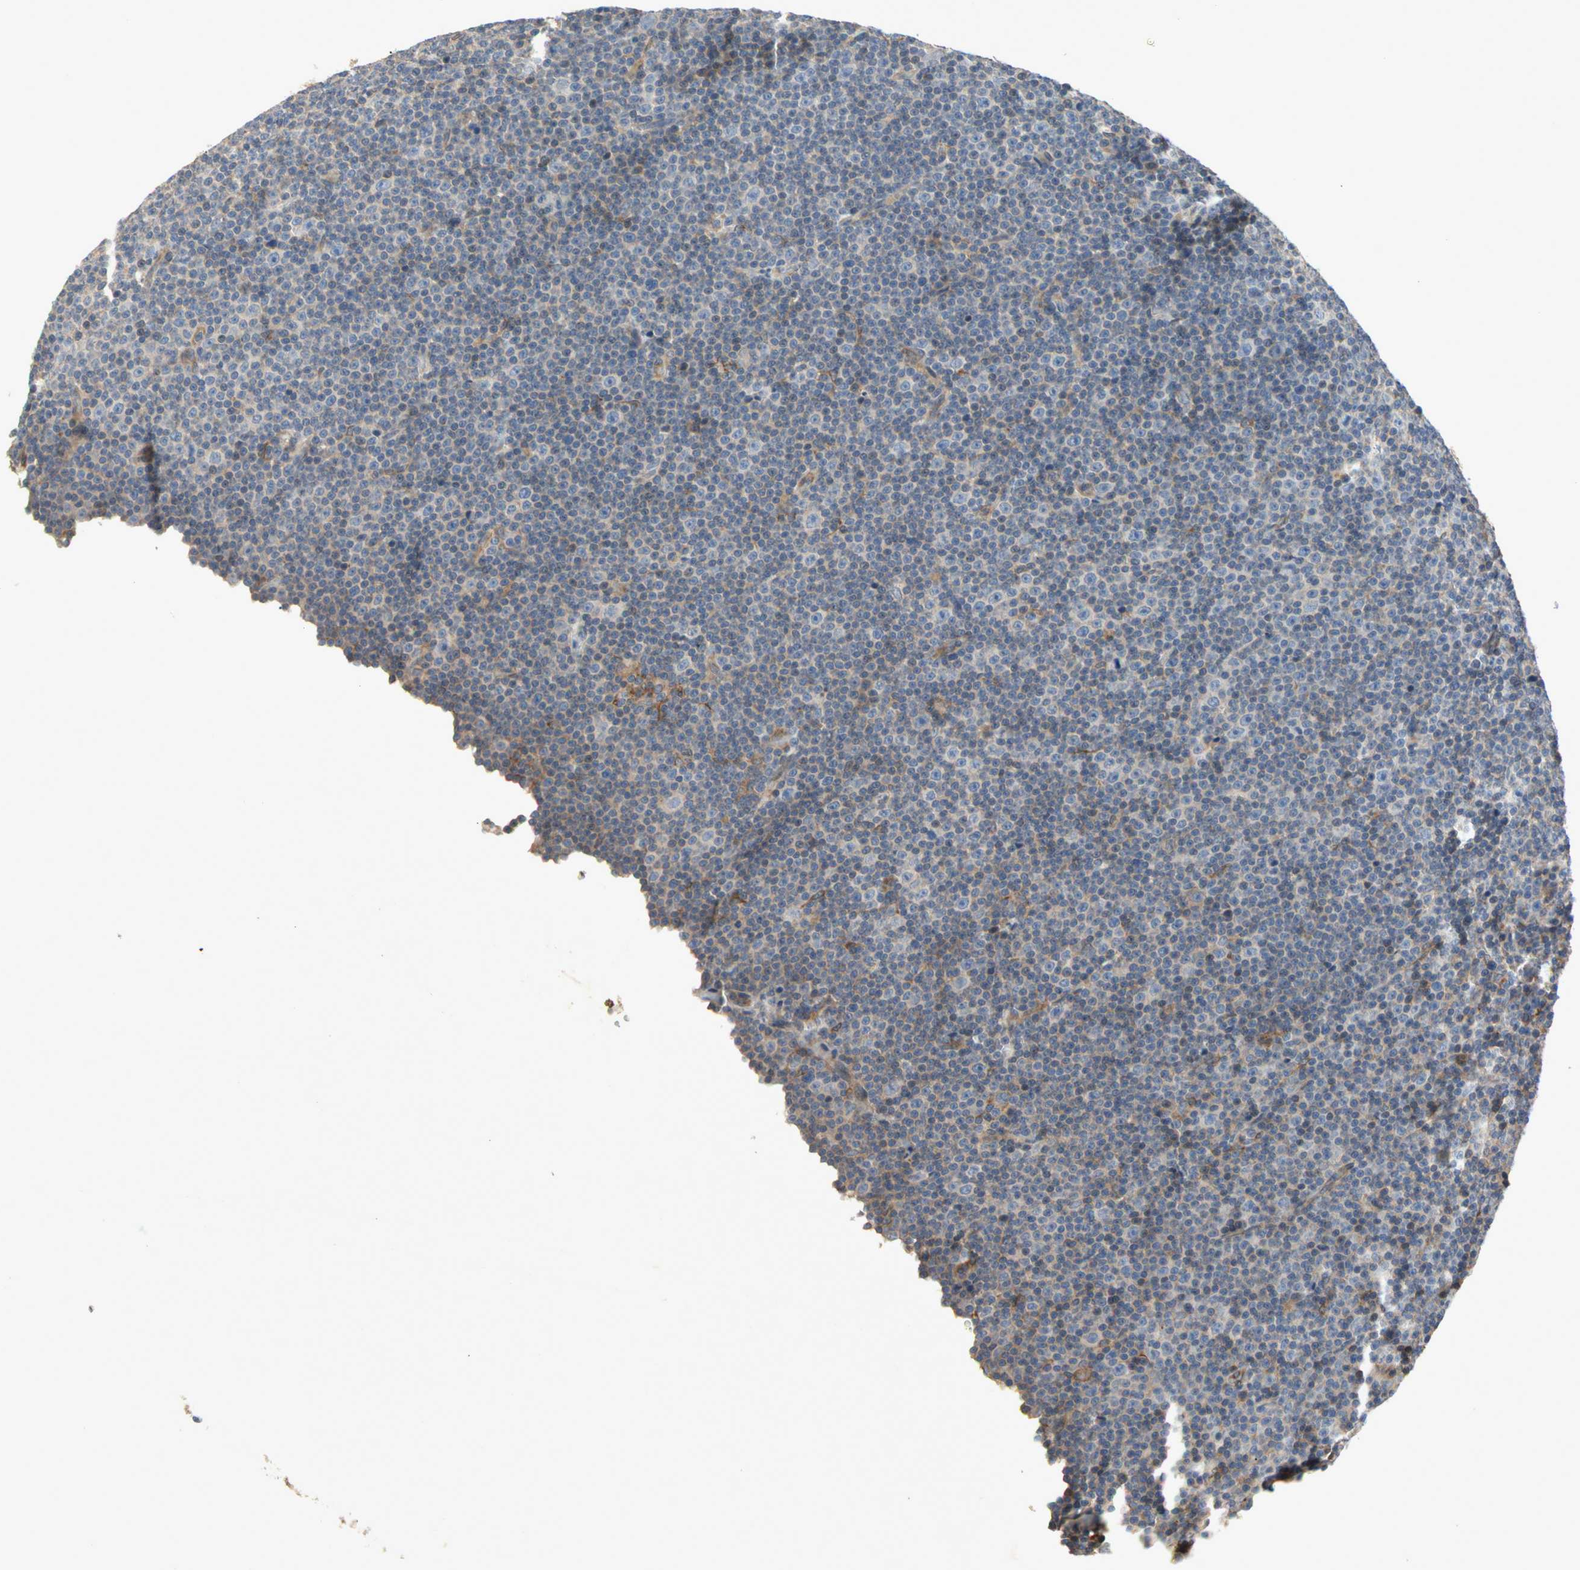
{"staining": {"intensity": "negative", "quantity": "none", "location": "none"}, "tissue": "lymphoma", "cell_type": "Tumor cells", "image_type": "cancer", "snomed": [{"axis": "morphology", "description": "Malignant lymphoma, non-Hodgkin's type, Low grade"}, {"axis": "topography", "description": "Lymph node"}], "caption": "There is no significant positivity in tumor cells of lymphoma. (DAB (3,3'-diaminobenzidine) immunohistochemistry visualized using brightfield microscopy, high magnification).", "gene": "CRTAC1", "patient": {"sex": "female", "age": 67}}